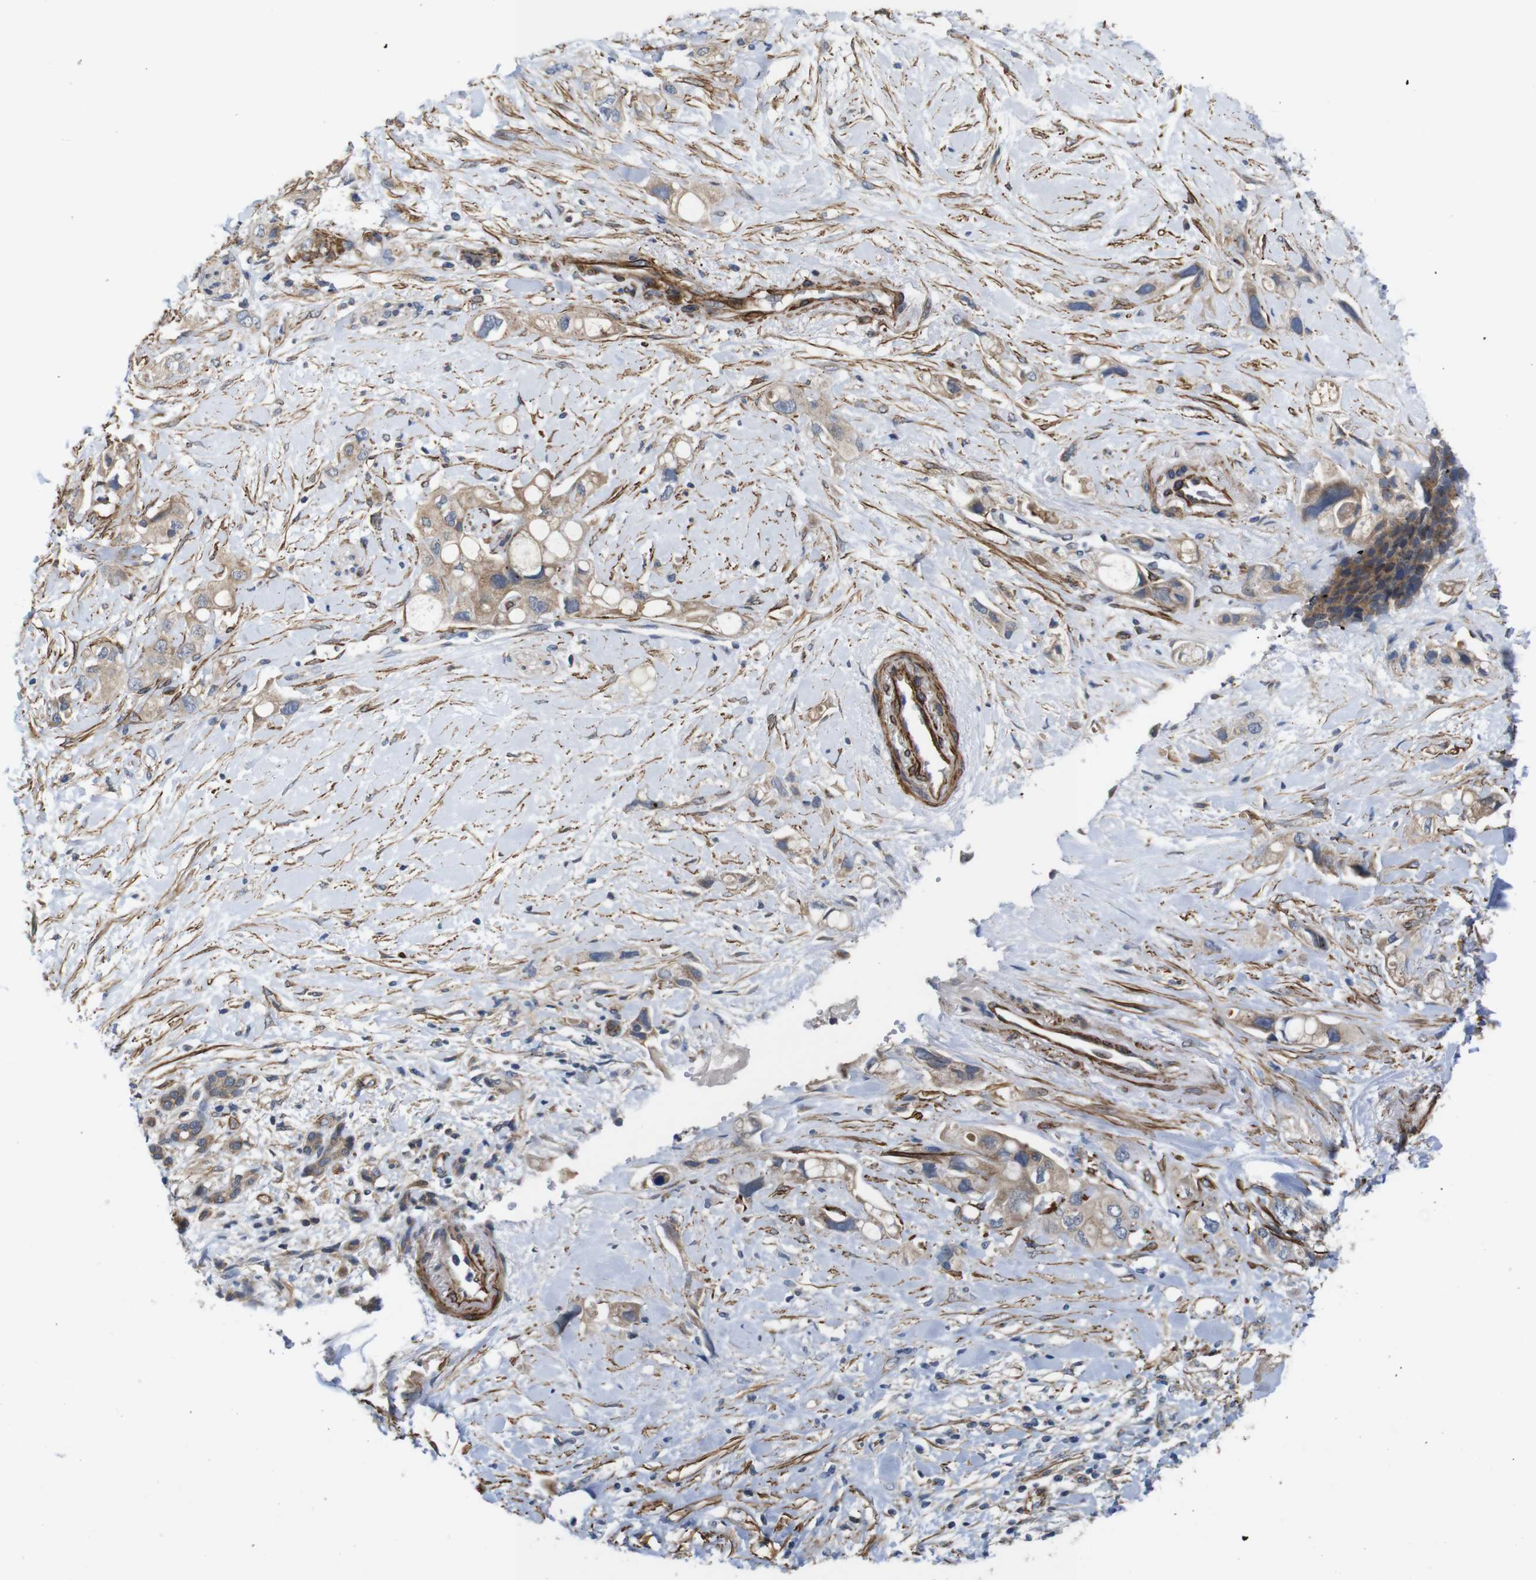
{"staining": {"intensity": "weak", "quantity": ">75%", "location": "cytoplasmic/membranous"}, "tissue": "pancreatic cancer", "cell_type": "Tumor cells", "image_type": "cancer", "snomed": [{"axis": "morphology", "description": "Adenocarcinoma, NOS"}, {"axis": "topography", "description": "Pancreas"}], "caption": "Protein analysis of pancreatic cancer tissue exhibits weak cytoplasmic/membranous staining in approximately >75% of tumor cells.", "gene": "GGT7", "patient": {"sex": "female", "age": 56}}